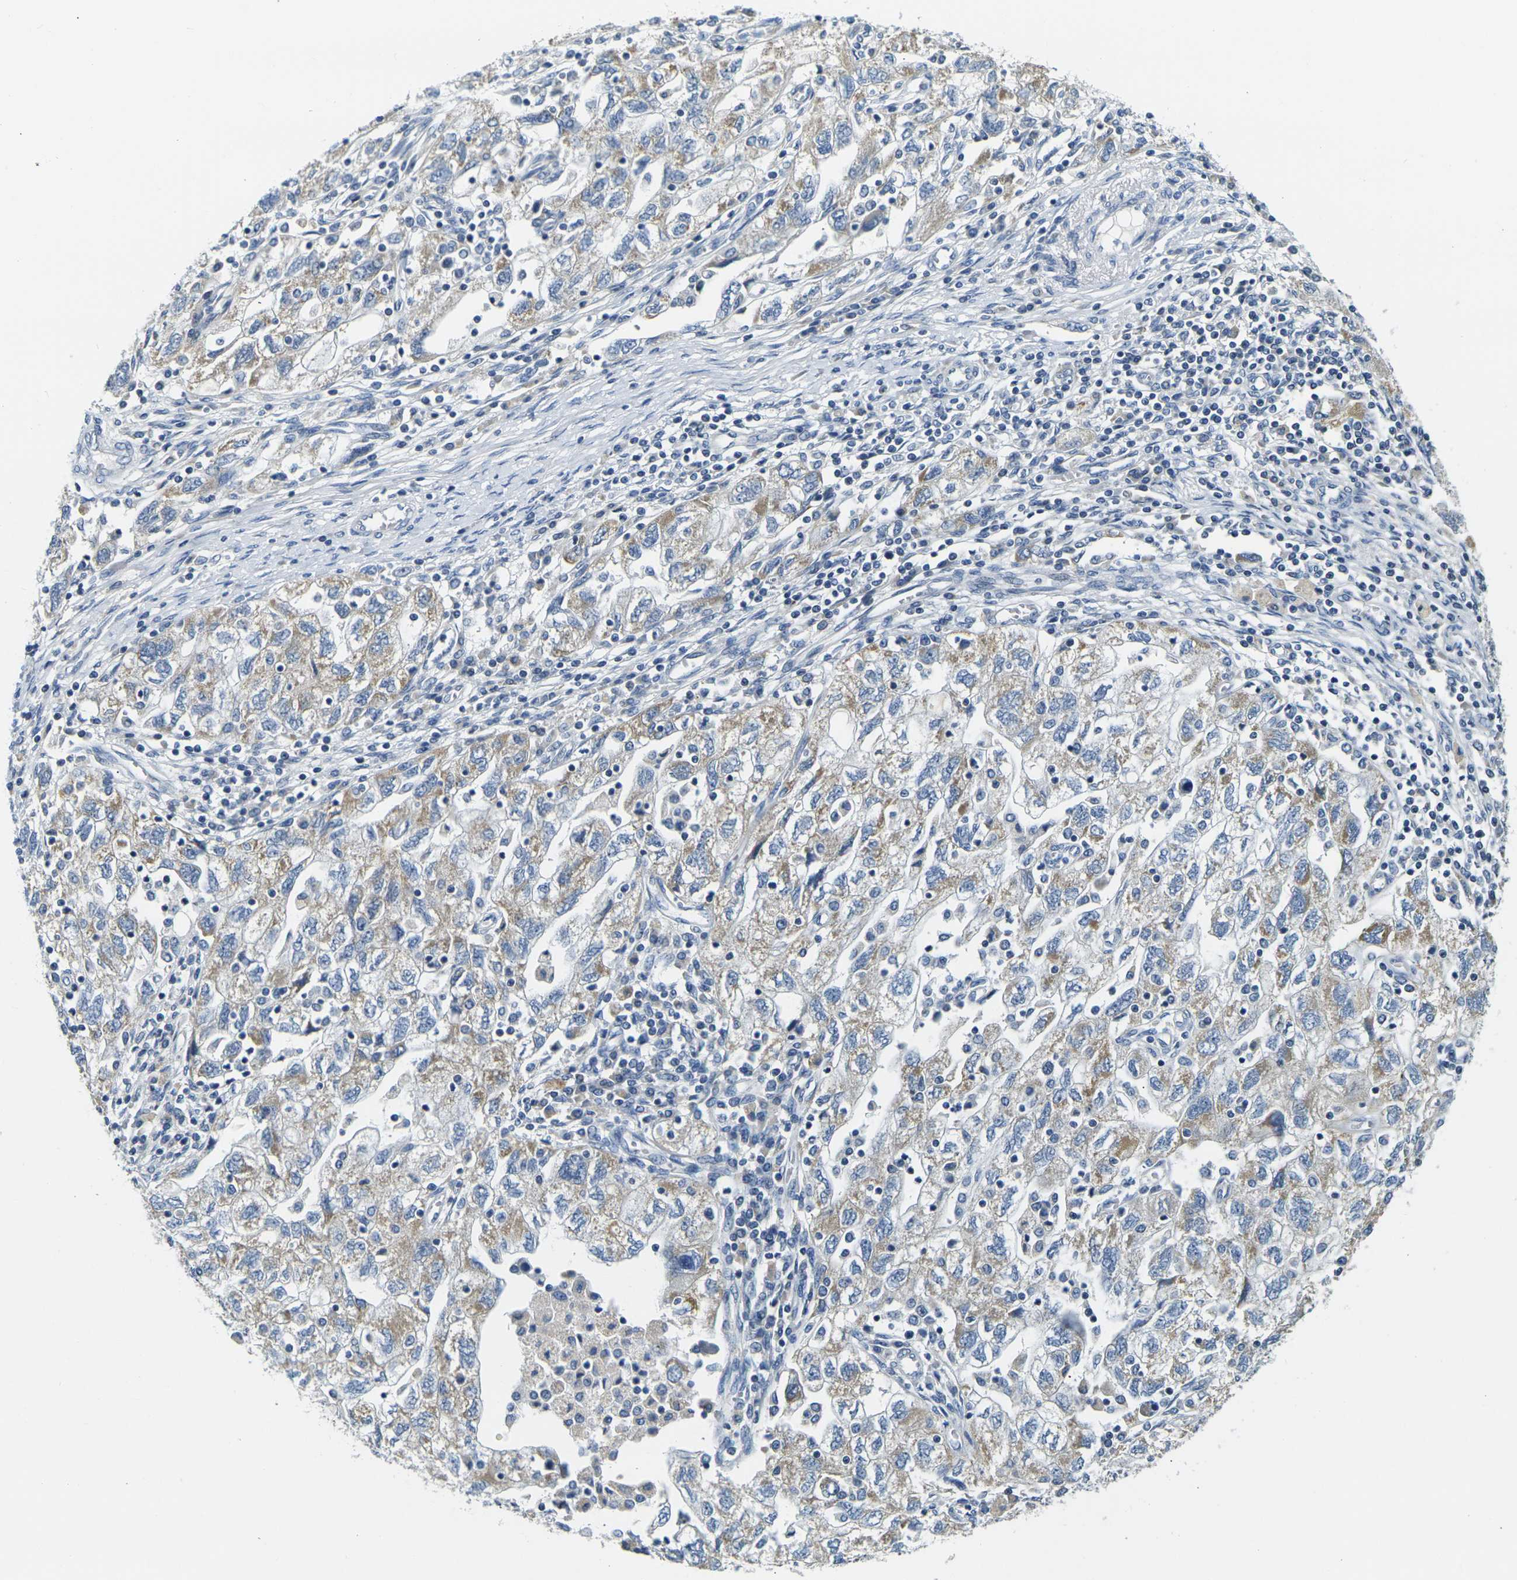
{"staining": {"intensity": "weak", "quantity": "25%-75%", "location": "cytoplasmic/membranous"}, "tissue": "ovarian cancer", "cell_type": "Tumor cells", "image_type": "cancer", "snomed": [{"axis": "morphology", "description": "Carcinoma, NOS"}, {"axis": "morphology", "description": "Cystadenocarcinoma, serous, NOS"}, {"axis": "topography", "description": "Ovary"}], "caption": "Human ovarian cancer (carcinoma) stained with a protein marker shows weak staining in tumor cells.", "gene": "SHISAL2B", "patient": {"sex": "female", "age": 69}}